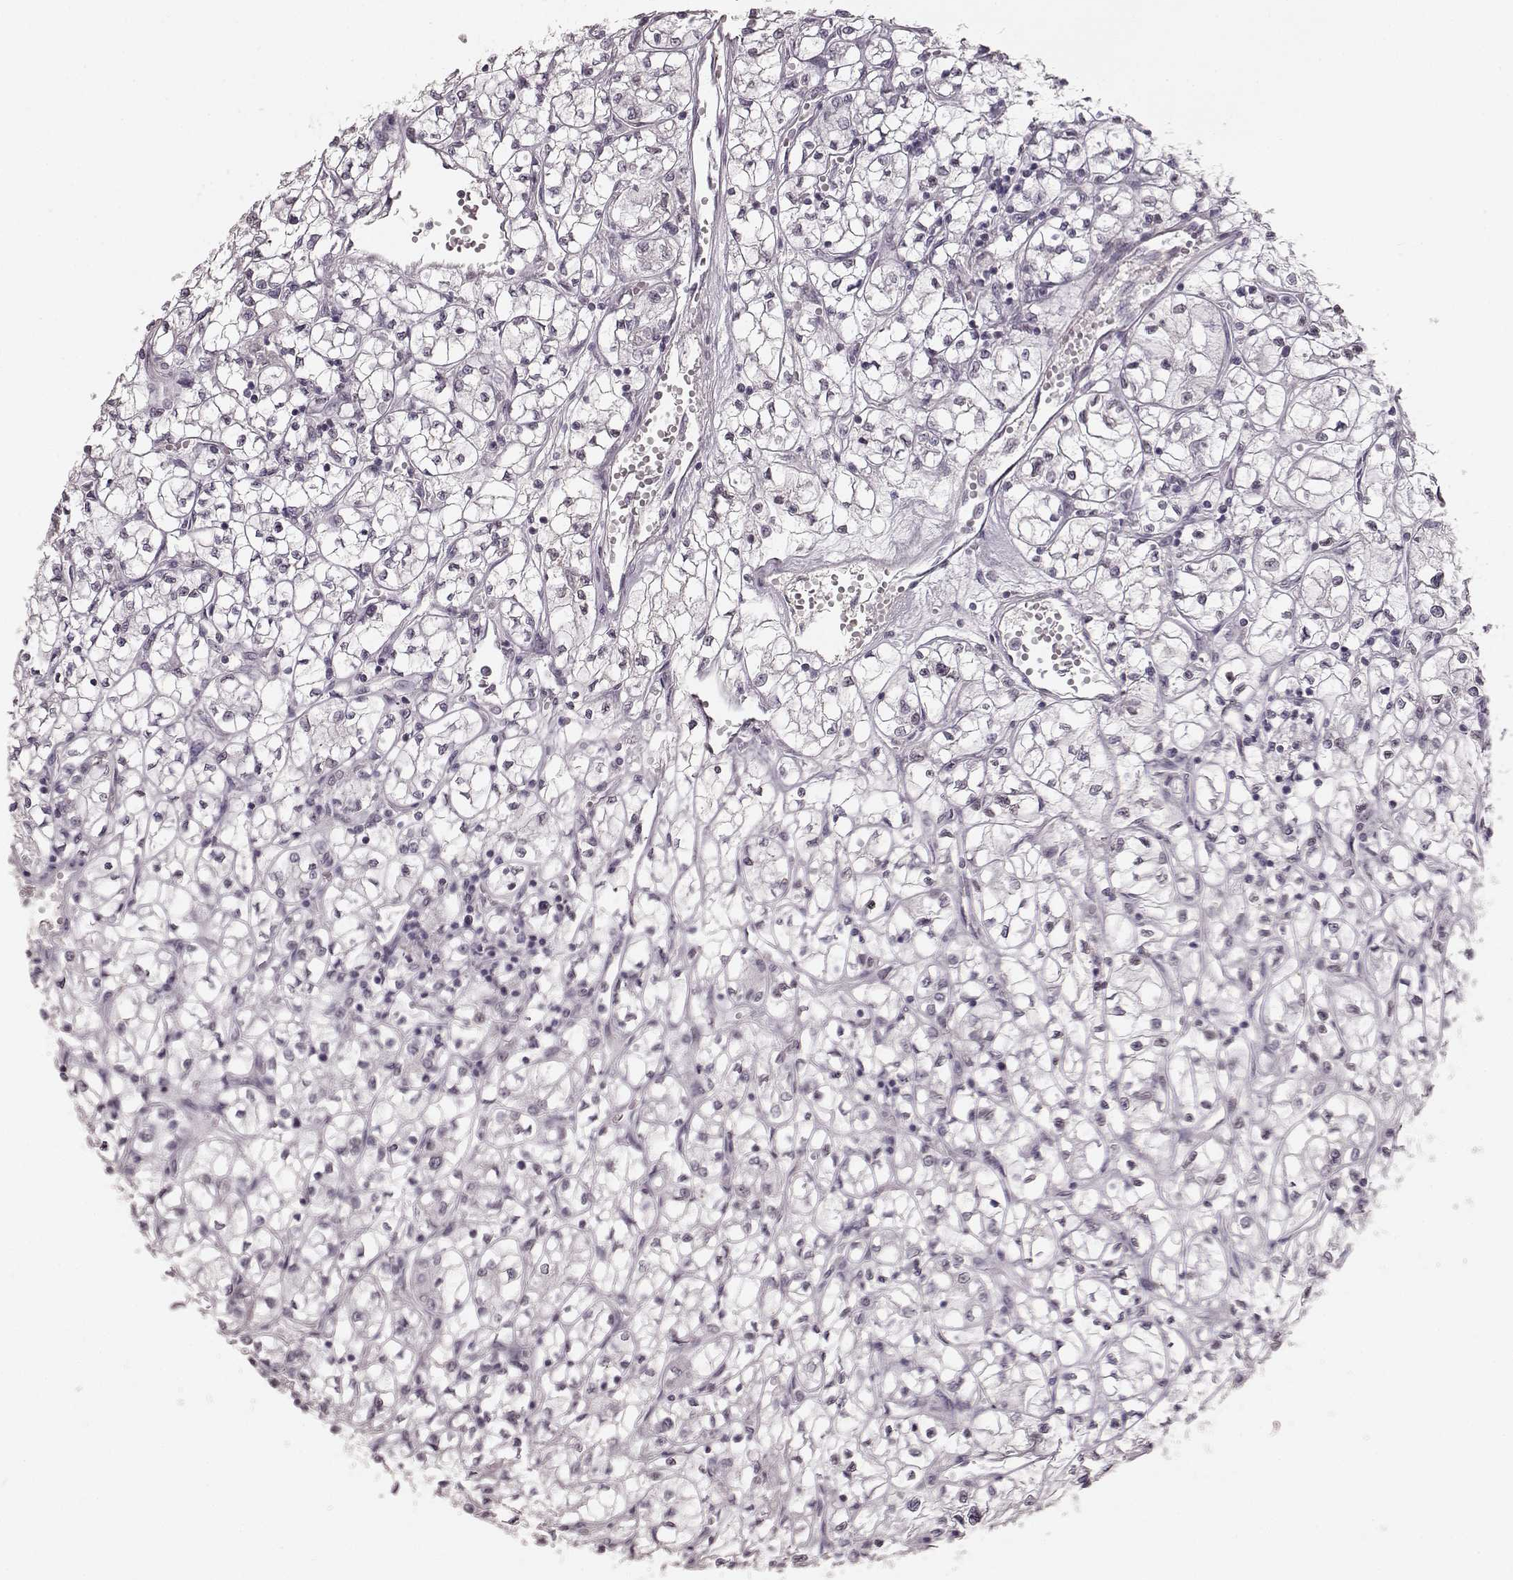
{"staining": {"intensity": "negative", "quantity": "none", "location": "none"}, "tissue": "renal cancer", "cell_type": "Tumor cells", "image_type": "cancer", "snomed": [{"axis": "morphology", "description": "Adenocarcinoma, NOS"}, {"axis": "topography", "description": "Kidney"}], "caption": "Protein analysis of adenocarcinoma (renal) shows no significant positivity in tumor cells.", "gene": "DCAF12", "patient": {"sex": "female", "age": 64}}